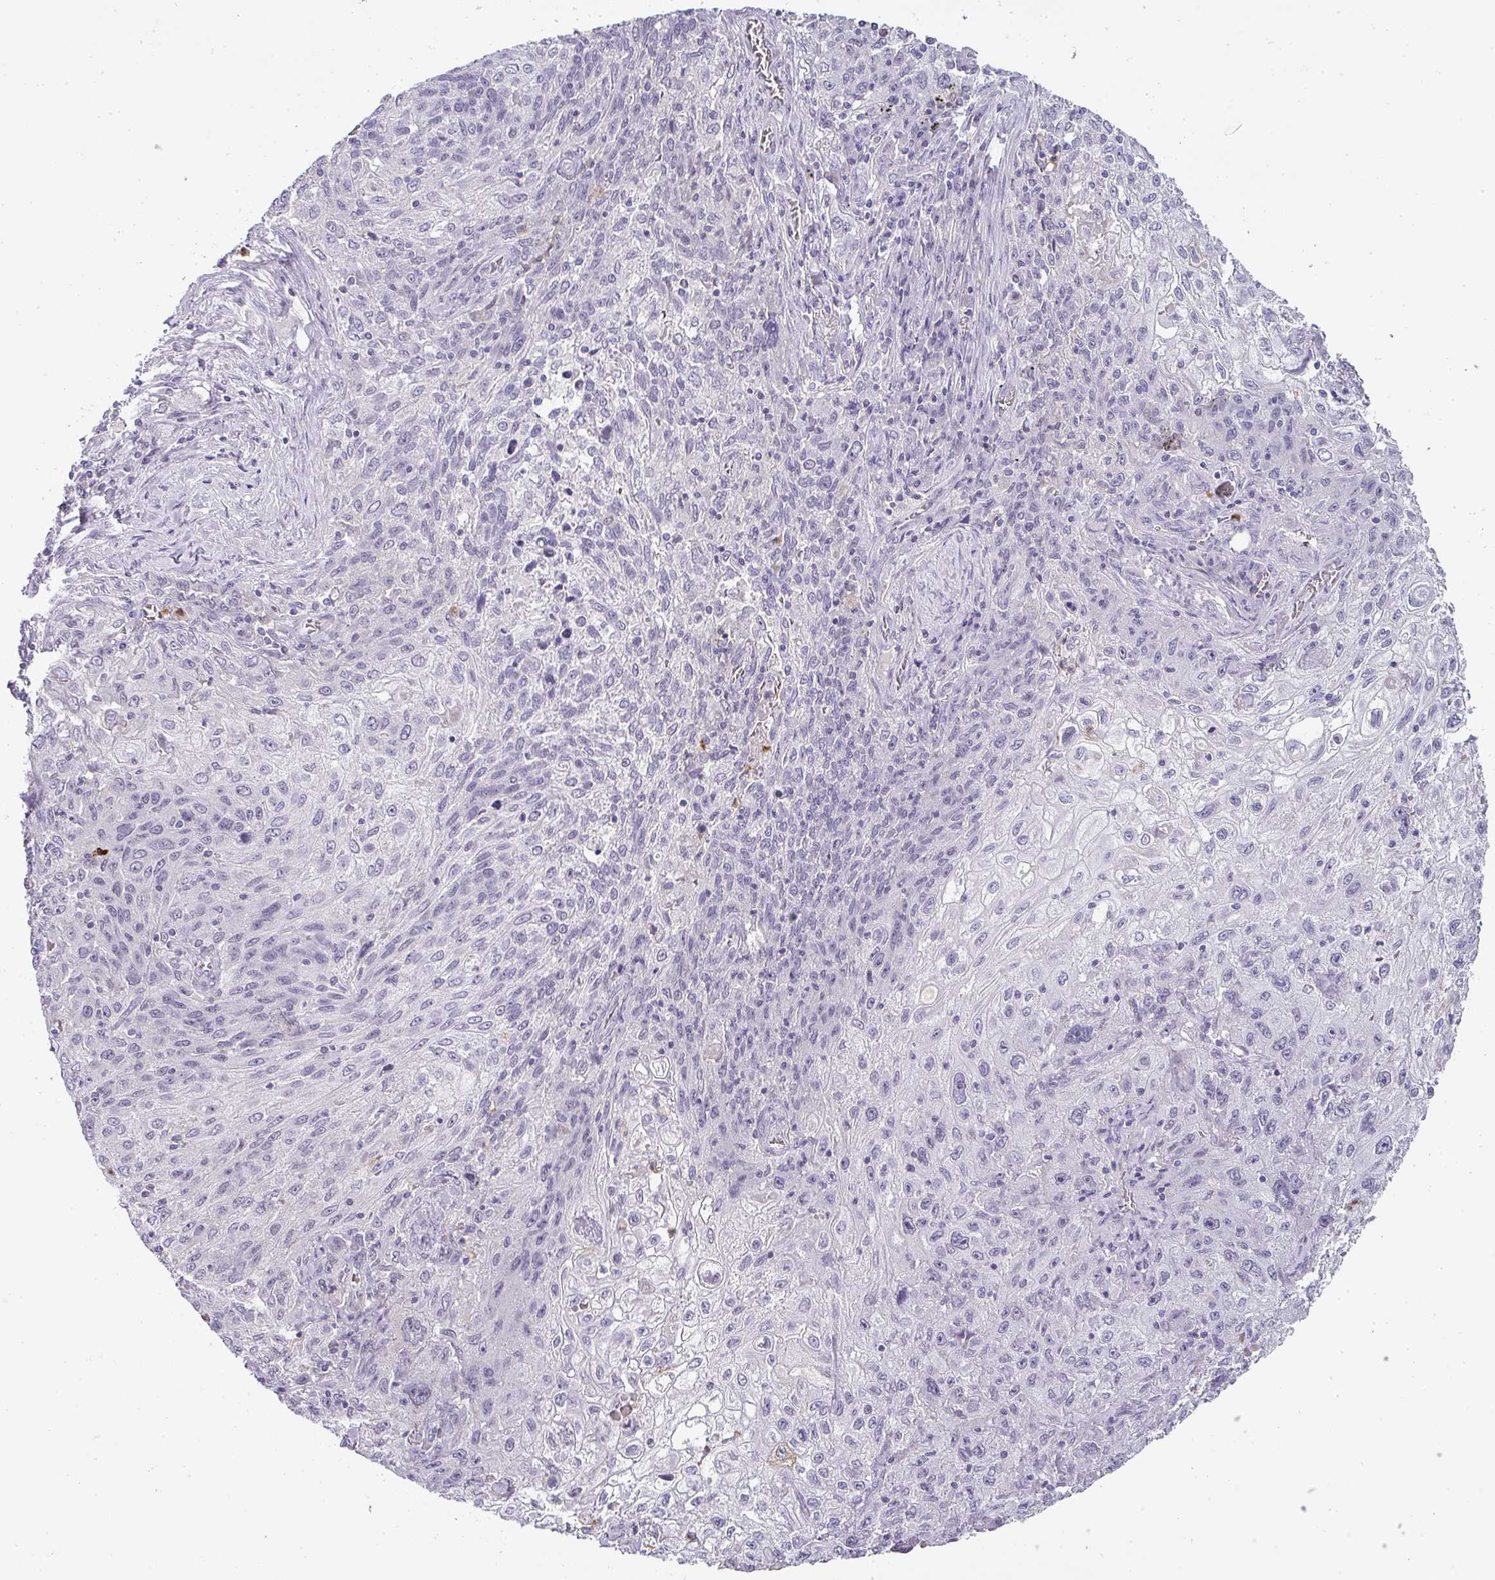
{"staining": {"intensity": "negative", "quantity": "none", "location": "none"}, "tissue": "lung cancer", "cell_type": "Tumor cells", "image_type": "cancer", "snomed": [{"axis": "morphology", "description": "Squamous cell carcinoma, NOS"}, {"axis": "topography", "description": "Lung"}], "caption": "There is no significant staining in tumor cells of lung squamous cell carcinoma.", "gene": "BTLA", "patient": {"sex": "female", "age": 69}}